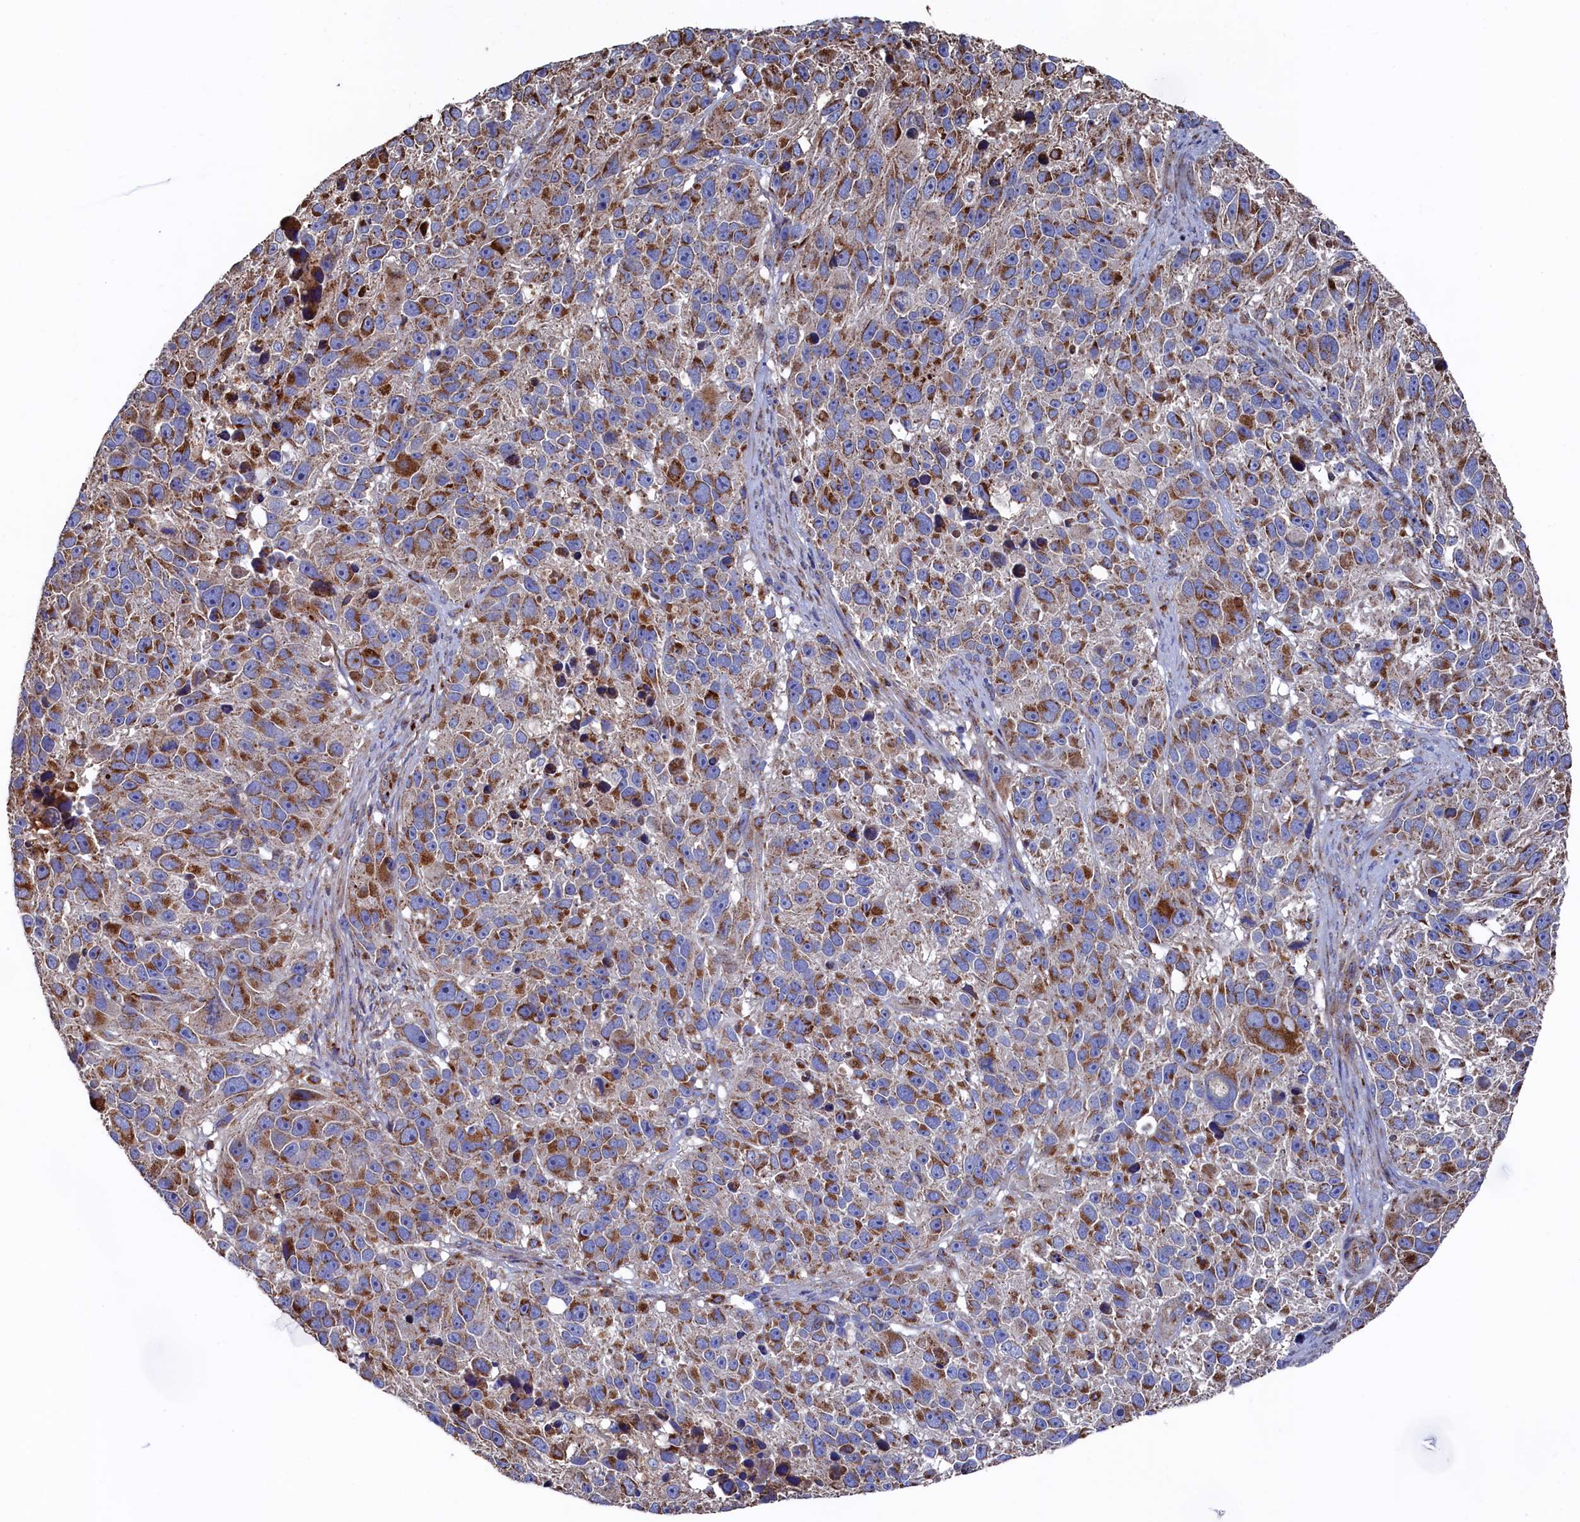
{"staining": {"intensity": "moderate", "quantity": ">75%", "location": "cytoplasmic/membranous"}, "tissue": "melanoma", "cell_type": "Tumor cells", "image_type": "cancer", "snomed": [{"axis": "morphology", "description": "Malignant melanoma, NOS"}, {"axis": "topography", "description": "Skin"}], "caption": "There is medium levels of moderate cytoplasmic/membranous staining in tumor cells of melanoma, as demonstrated by immunohistochemical staining (brown color).", "gene": "PRRC1", "patient": {"sex": "male", "age": 84}}